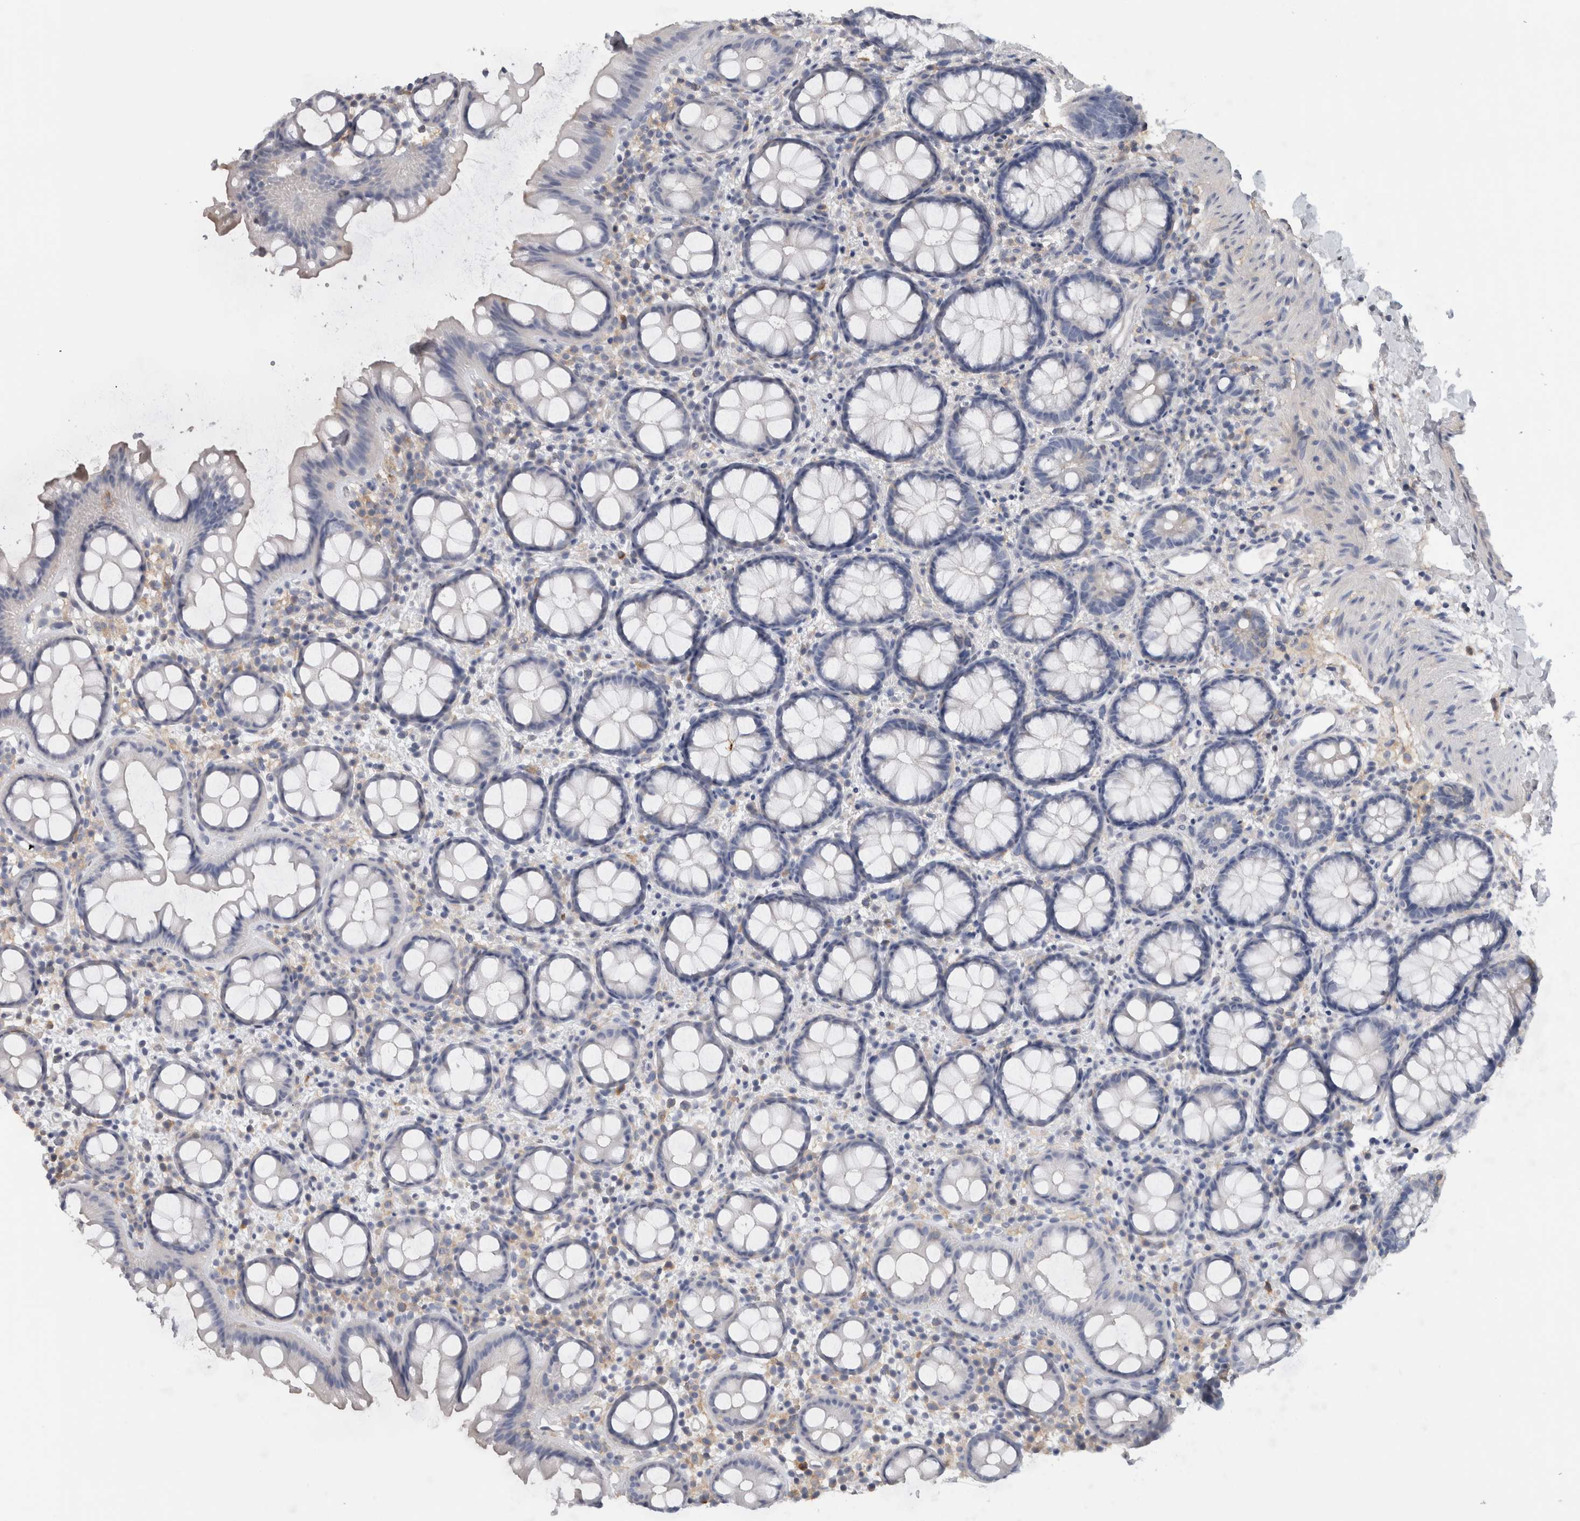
{"staining": {"intensity": "negative", "quantity": "none", "location": "none"}, "tissue": "rectum", "cell_type": "Glandular cells", "image_type": "normal", "snomed": [{"axis": "morphology", "description": "Normal tissue, NOS"}, {"axis": "topography", "description": "Rectum"}], "caption": "Micrograph shows no significant protein expression in glandular cells of normal rectum.", "gene": "SCRN1", "patient": {"sex": "female", "age": 65}}